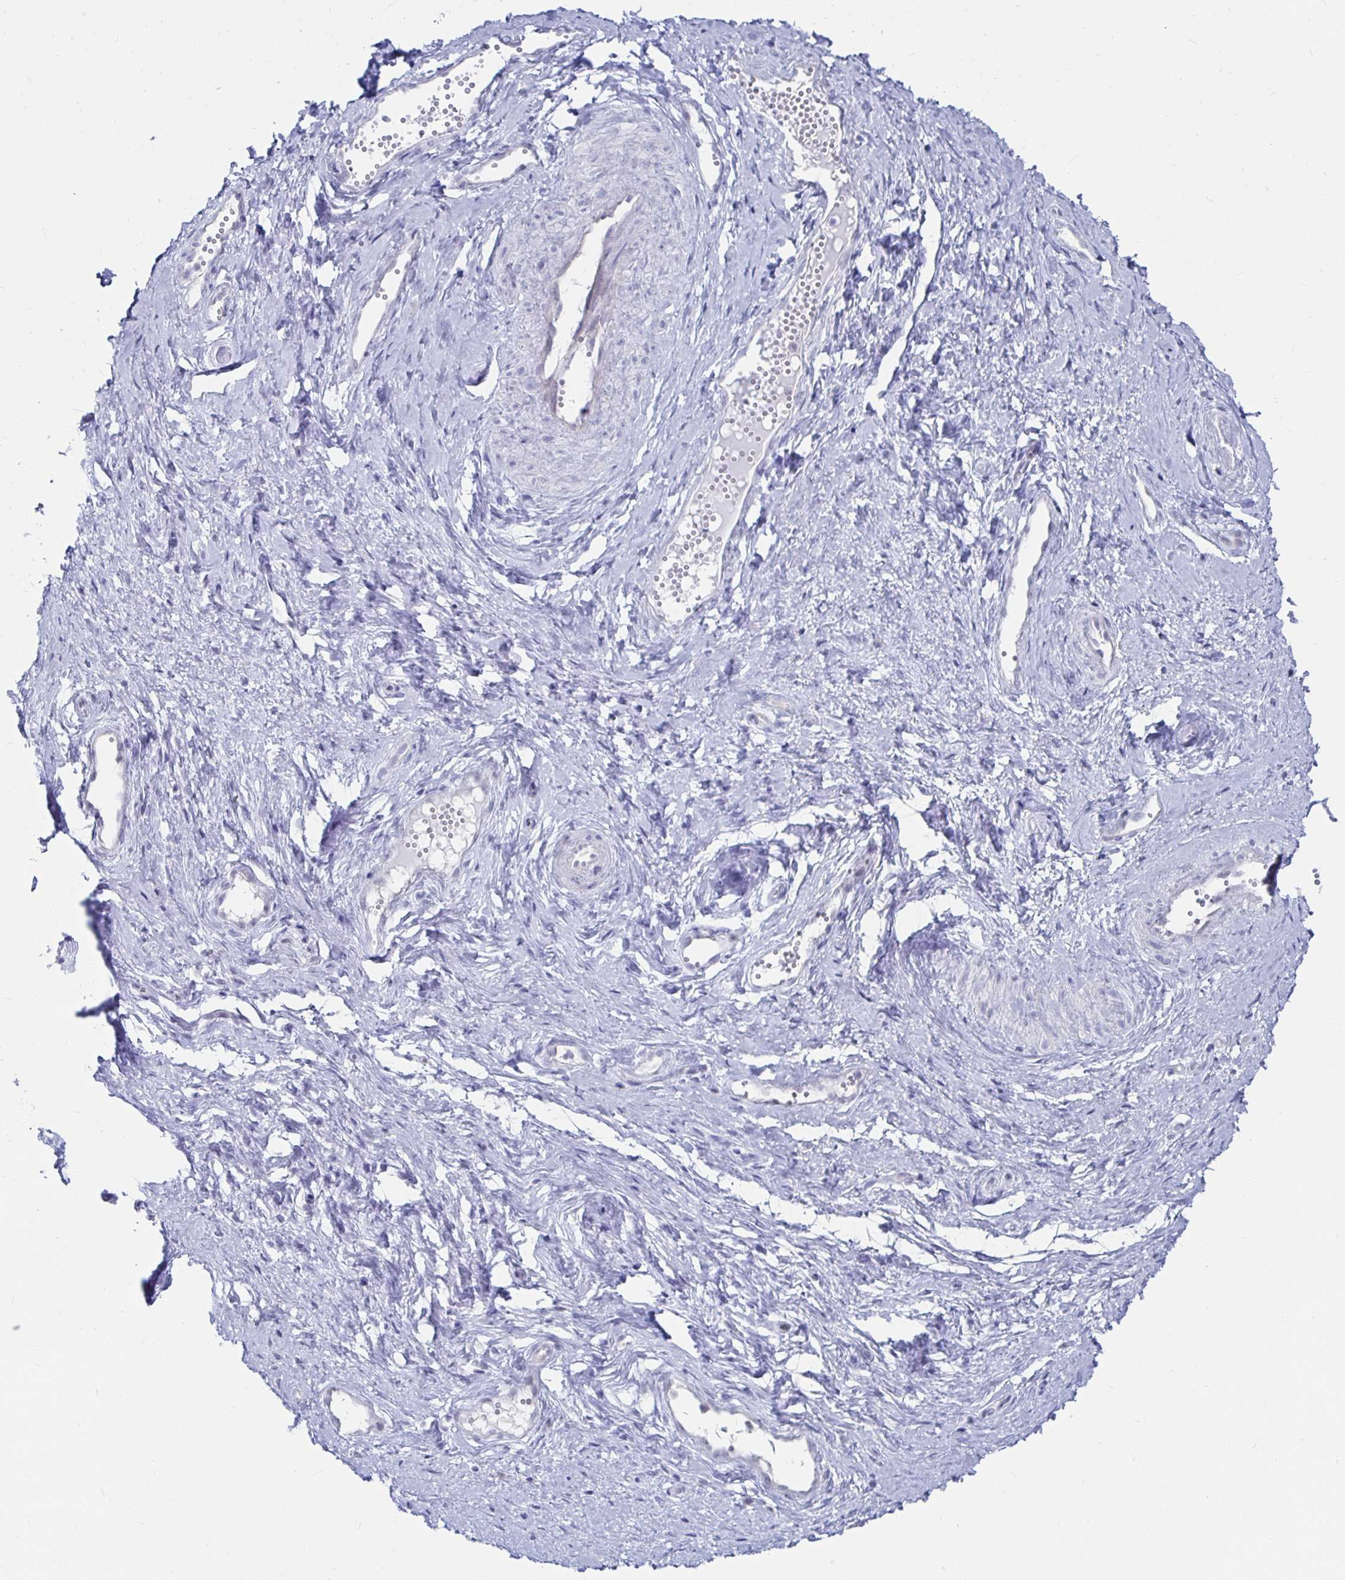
{"staining": {"intensity": "weak", "quantity": "<25%", "location": "nuclear"}, "tissue": "vagina", "cell_type": "Squamous epithelial cells", "image_type": "normal", "snomed": [{"axis": "morphology", "description": "Normal tissue, NOS"}, {"axis": "topography", "description": "Vagina"}], "caption": "Photomicrograph shows no protein staining in squamous epithelial cells of unremarkable vagina.", "gene": "NOCT", "patient": {"sex": "female", "age": 38}}